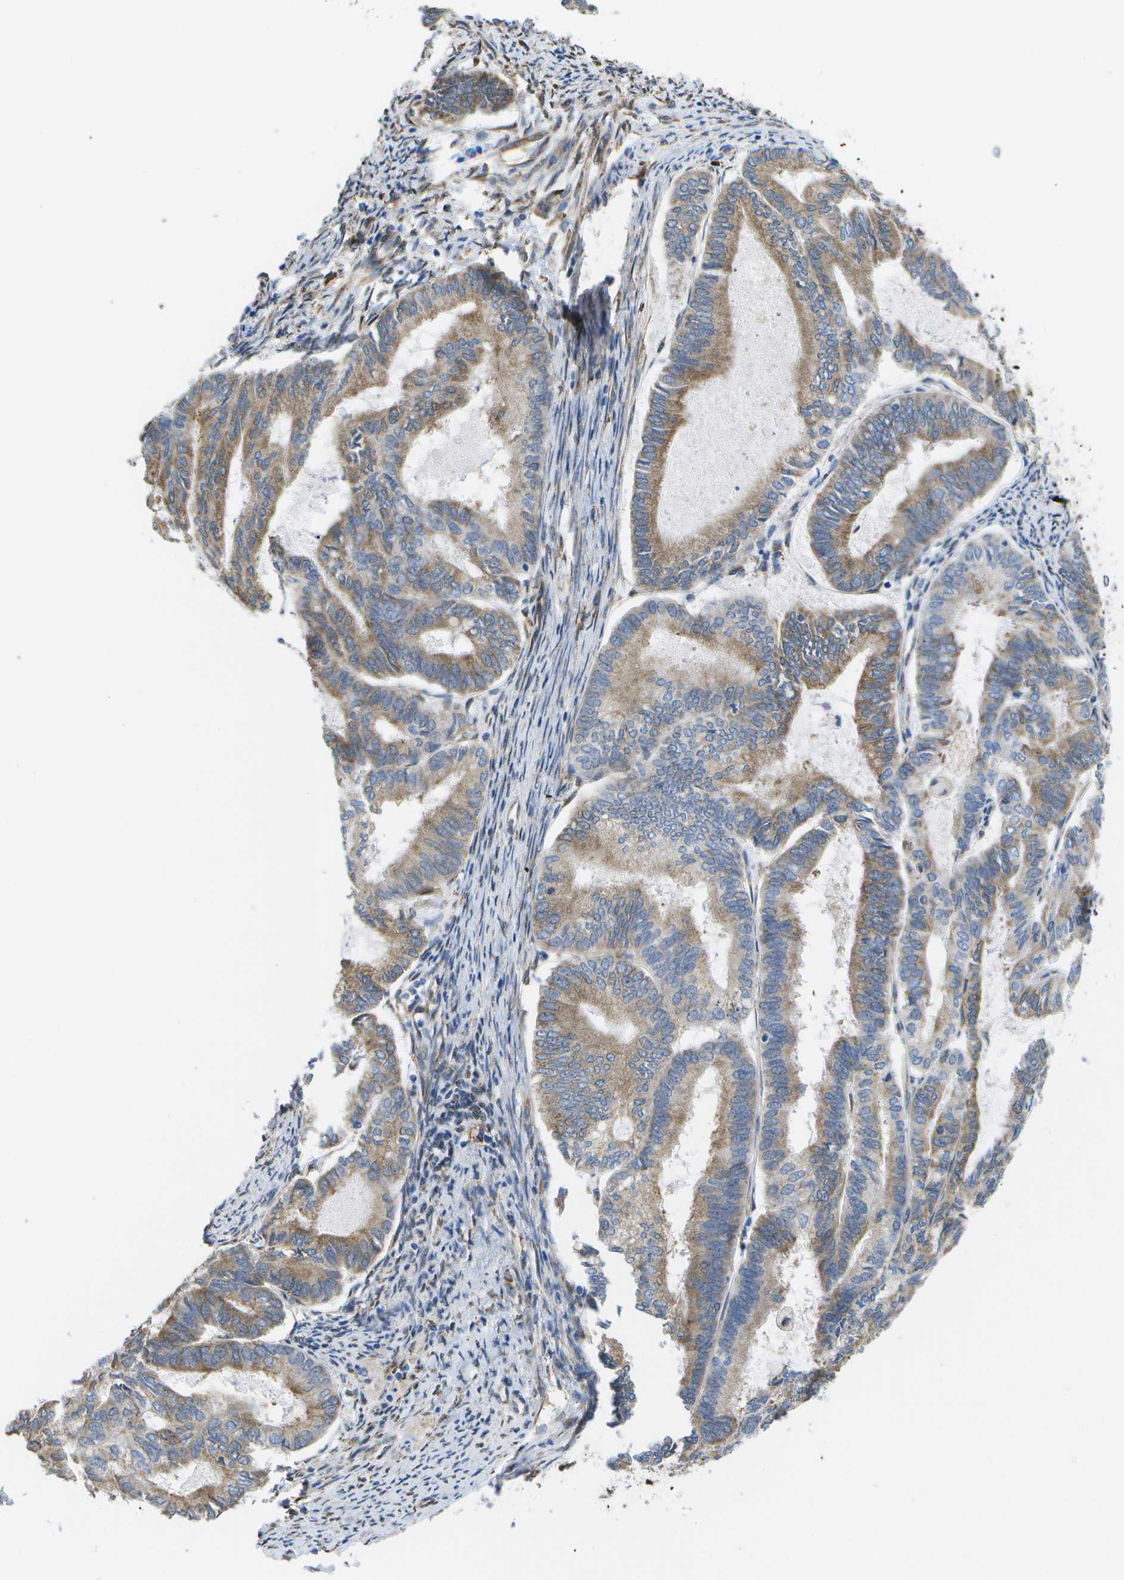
{"staining": {"intensity": "moderate", "quantity": ">75%", "location": "cytoplasmic/membranous"}, "tissue": "endometrial cancer", "cell_type": "Tumor cells", "image_type": "cancer", "snomed": [{"axis": "morphology", "description": "Adenocarcinoma, NOS"}, {"axis": "topography", "description": "Endometrium"}], "caption": "Human endometrial cancer (adenocarcinoma) stained with a brown dye displays moderate cytoplasmic/membranous positive positivity in approximately >75% of tumor cells.", "gene": "ZDHHC17", "patient": {"sex": "female", "age": 86}}